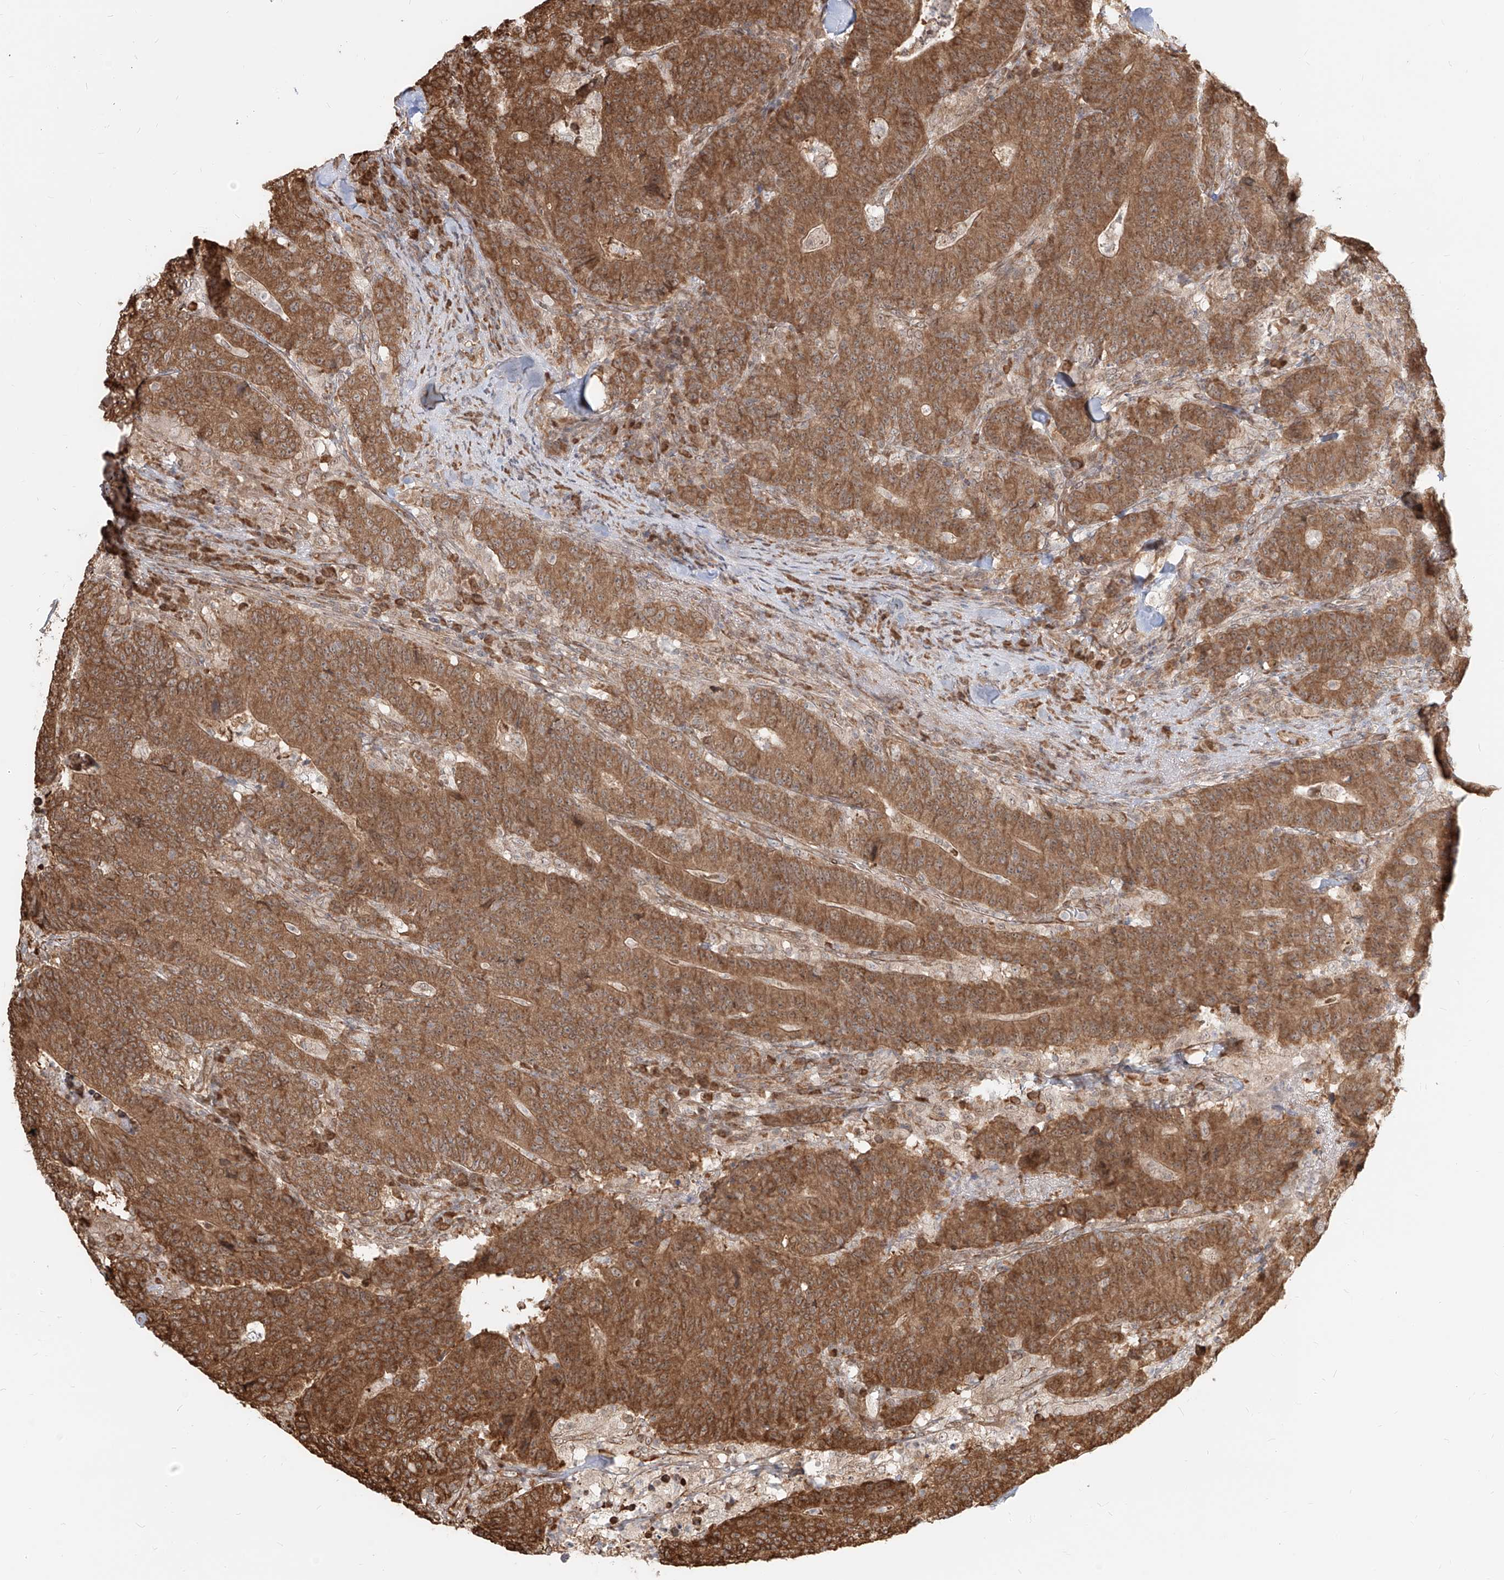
{"staining": {"intensity": "moderate", "quantity": ">75%", "location": "cytoplasmic/membranous"}, "tissue": "colorectal cancer", "cell_type": "Tumor cells", "image_type": "cancer", "snomed": [{"axis": "morphology", "description": "Normal tissue, NOS"}, {"axis": "morphology", "description": "Adenocarcinoma, NOS"}, {"axis": "topography", "description": "Colon"}], "caption": "Protein staining displays moderate cytoplasmic/membranous staining in about >75% of tumor cells in colorectal cancer (adenocarcinoma). The protein is stained brown, and the nuclei are stained in blue (DAB IHC with brightfield microscopy, high magnification).", "gene": "UBE2K", "patient": {"sex": "female", "age": 75}}